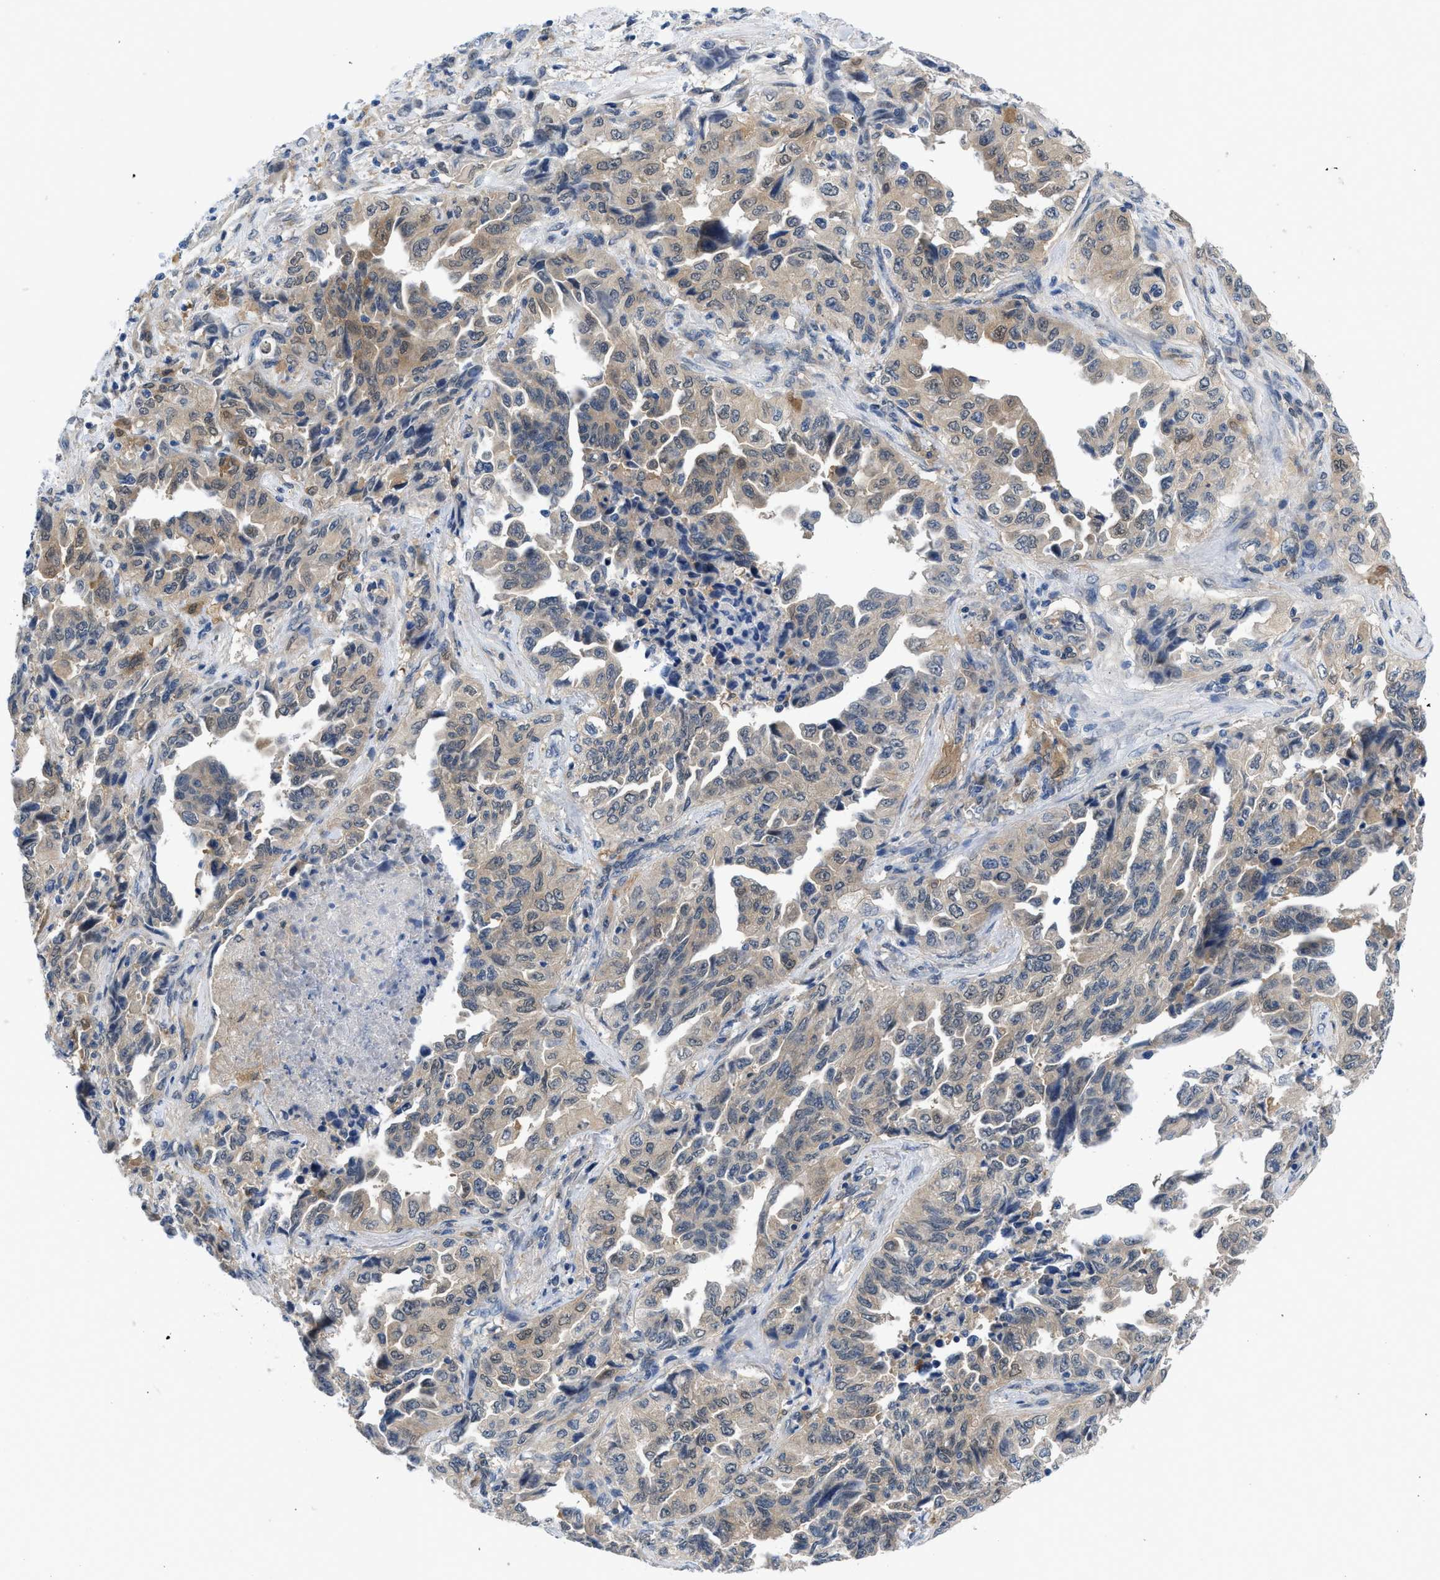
{"staining": {"intensity": "moderate", "quantity": "<25%", "location": "cytoplasmic/membranous,nuclear"}, "tissue": "lung cancer", "cell_type": "Tumor cells", "image_type": "cancer", "snomed": [{"axis": "morphology", "description": "Adenocarcinoma, NOS"}, {"axis": "topography", "description": "Lung"}], "caption": "Lung adenocarcinoma stained with immunohistochemistry displays moderate cytoplasmic/membranous and nuclear staining in about <25% of tumor cells.", "gene": "CBR1", "patient": {"sex": "female", "age": 51}}